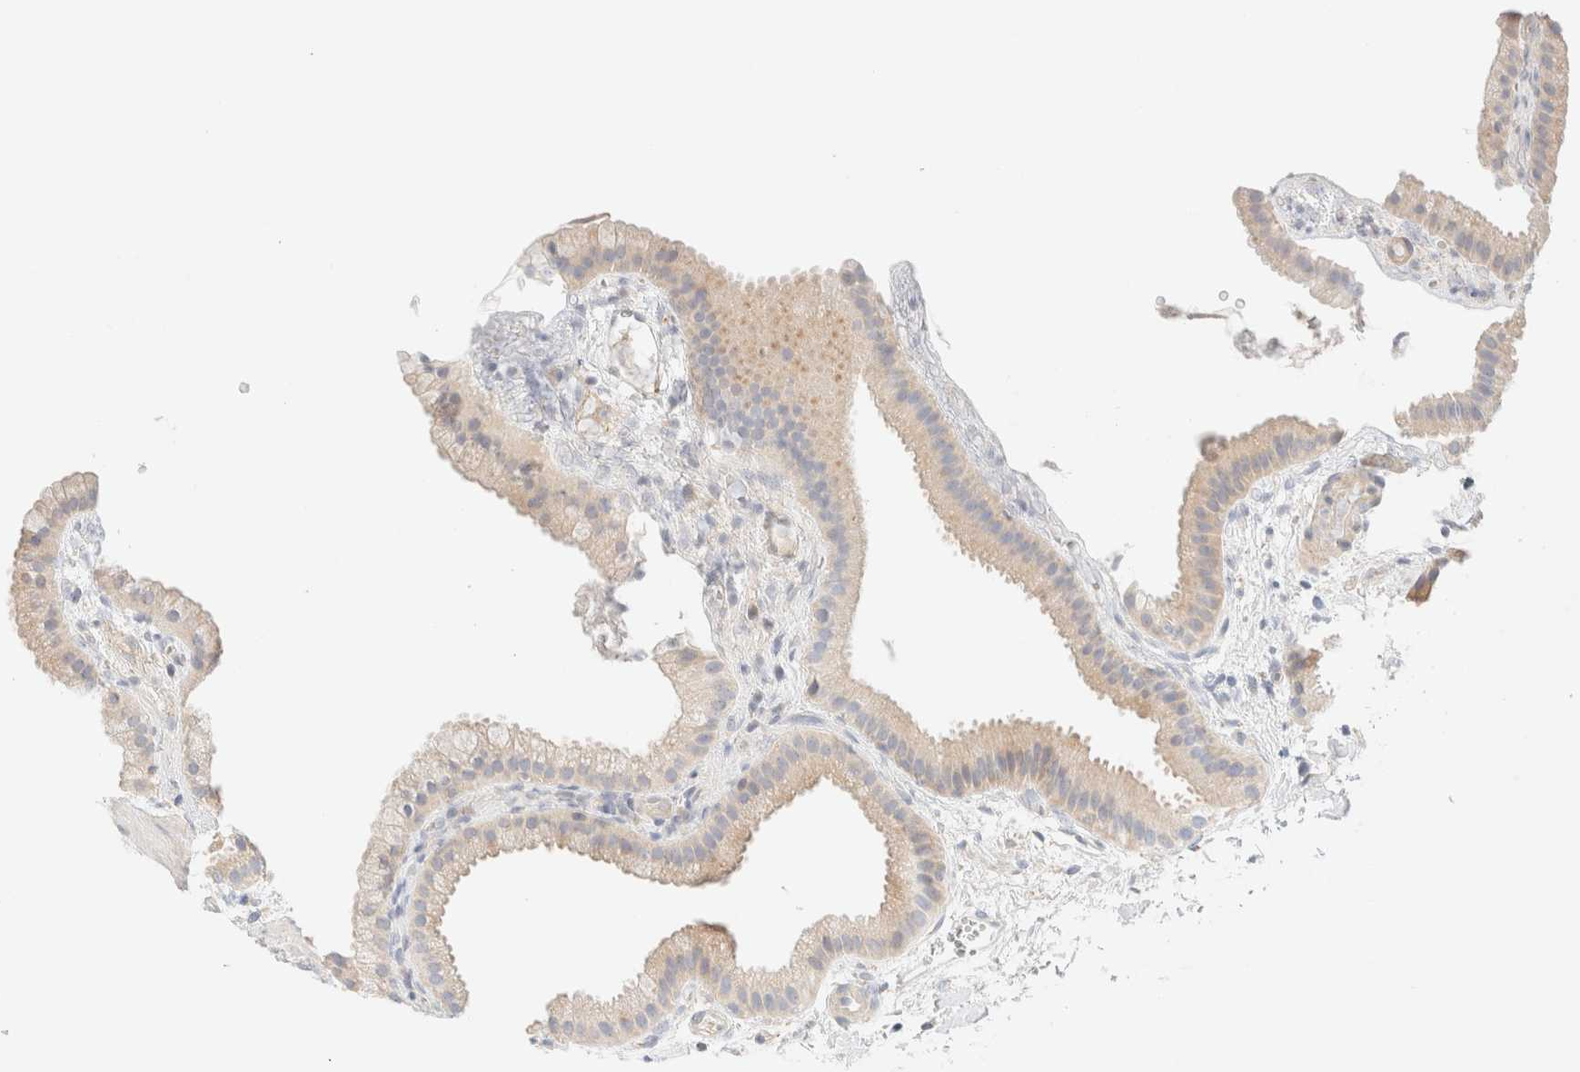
{"staining": {"intensity": "weak", "quantity": ">75%", "location": "cytoplasmic/membranous"}, "tissue": "gallbladder", "cell_type": "Glandular cells", "image_type": "normal", "snomed": [{"axis": "morphology", "description": "Normal tissue, NOS"}, {"axis": "topography", "description": "Gallbladder"}], "caption": "This micrograph displays IHC staining of normal gallbladder, with low weak cytoplasmic/membranous expression in about >75% of glandular cells.", "gene": "SARM1", "patient": {"sex": "female", "age": 64}}